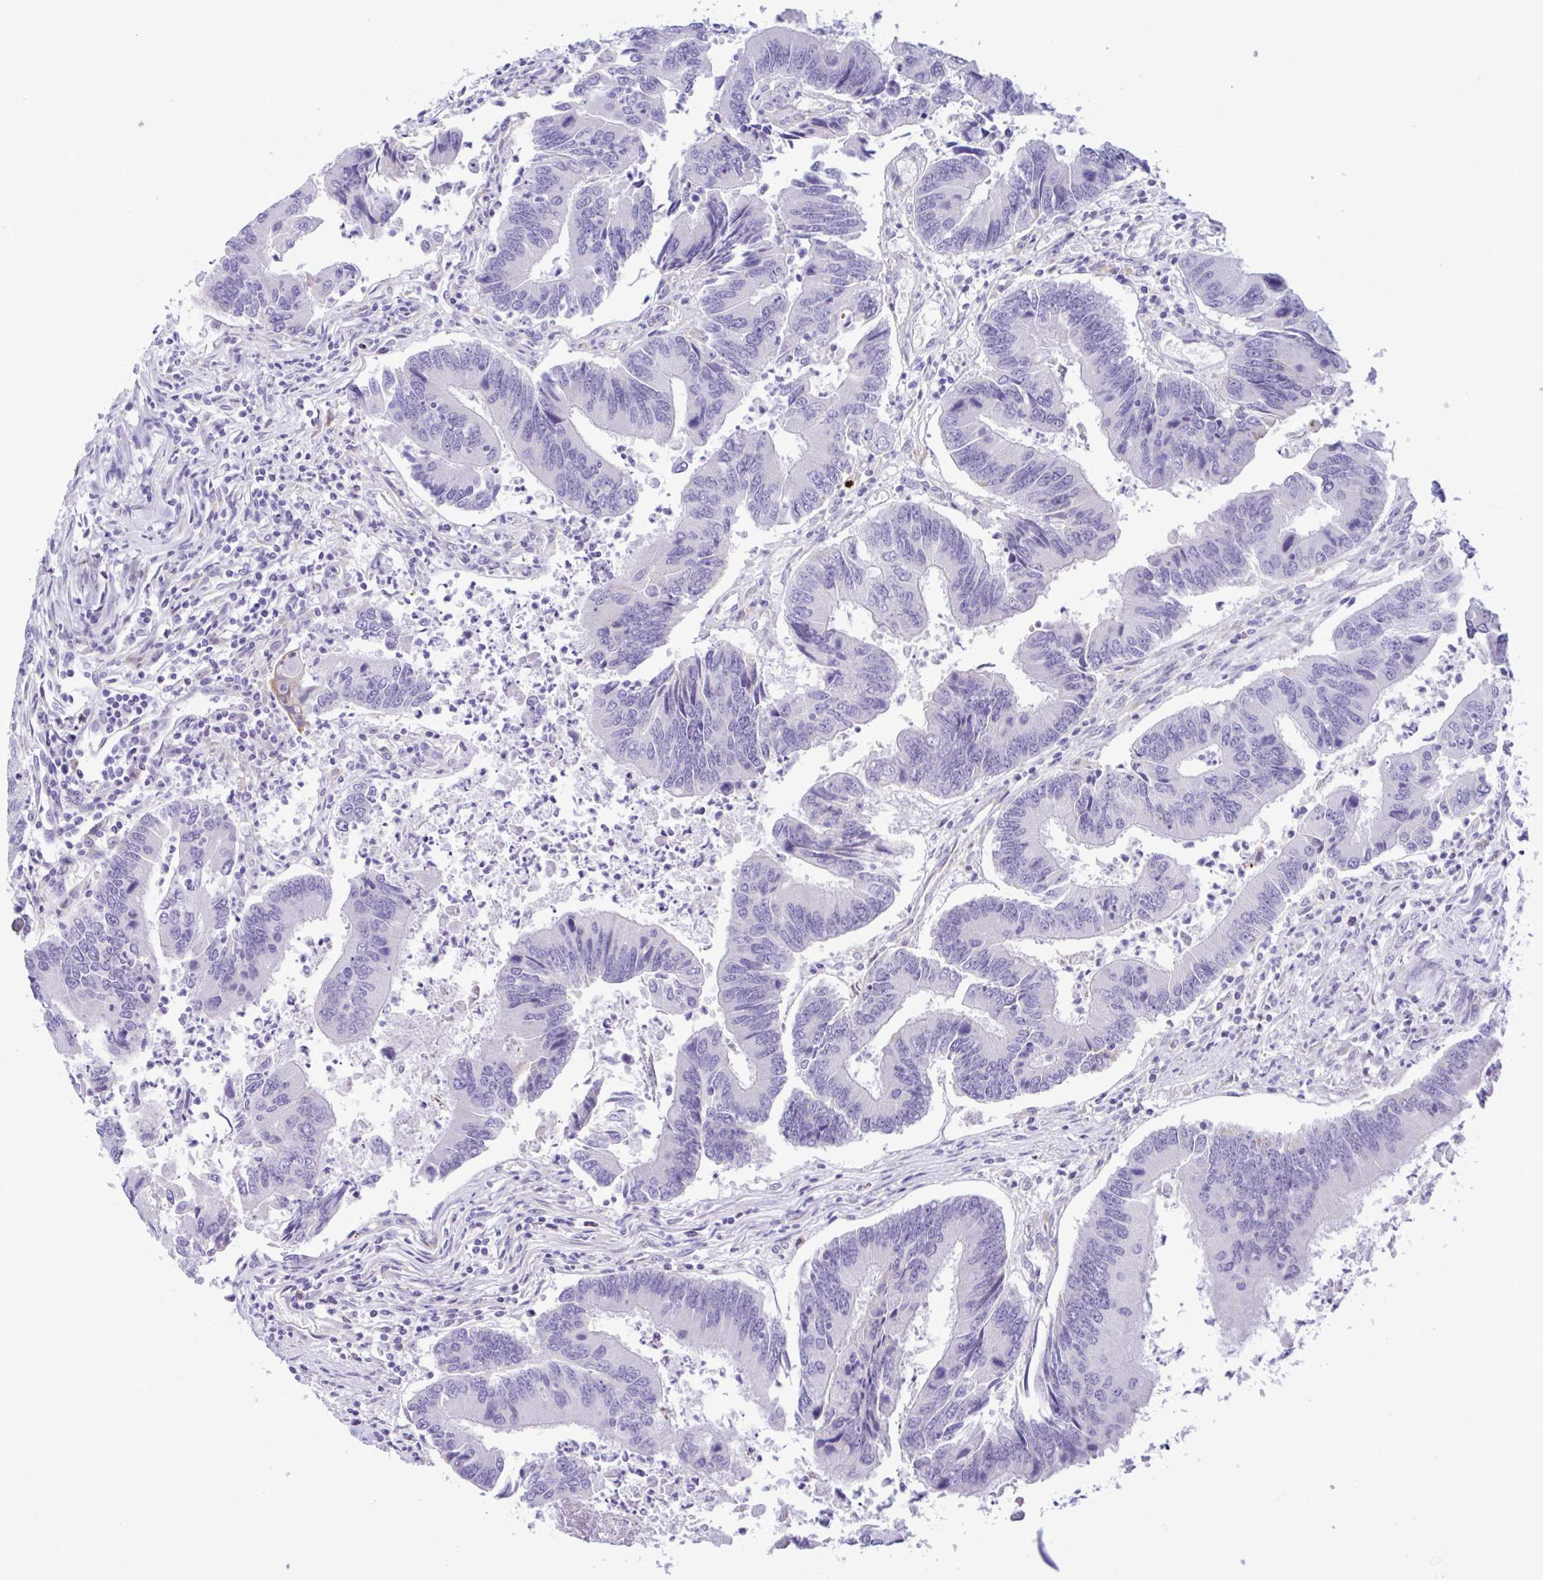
{"staining": {"intensity": "negative", "quantity": "none", "location": "none"}, "tissue": "colorectal cancer", "cell_type": "Tumor cells", "image_type": "cancer", "snomed": [{"axis": "morphology", "description": "Adenocarcinoma, NOS"}, {"axis": "topography", "description": "Colon"}], "caption": "Human colorectal adenocarcinoma stained for a protein using IHC exhibits no positivity in tumor cells.", "gene": "SREBF1", "patient": {"sex": "female", "age": 67}}